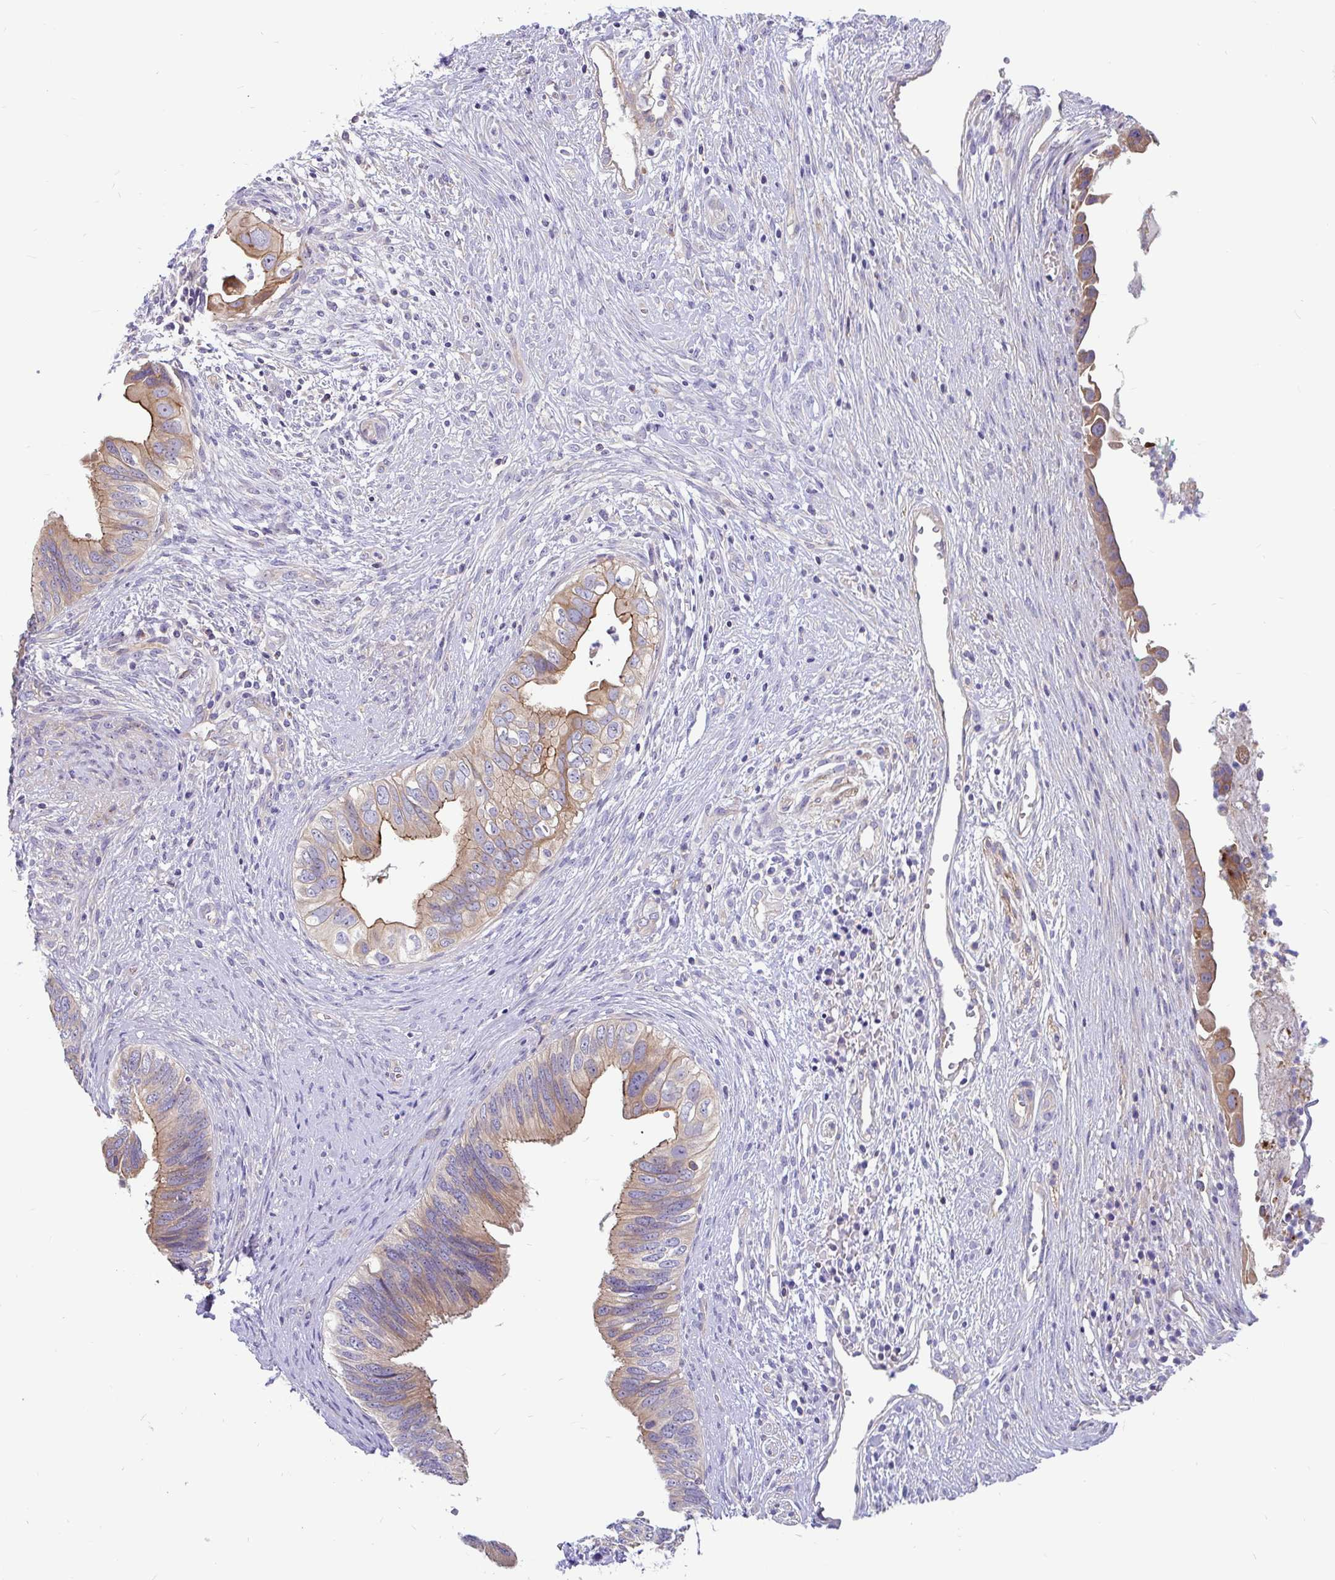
{"staining": {"intensity": "strong", "quantity": "25%-75%", "location": "cytoplasmic/membranous"}, "tissue": "cervical cancer", "cell_type": "Tumor cells", "image_type": "cancer", "snomed": [{"axis": "morphology", "description": "Adenocarcinoma, NOS"}, {"axis": "topography", "description": "Cervix"}], "caption": "An image of adenocarcinoma (cervical) stained for a protein demonstrates strong cytoplasmic/membranous brown staining in tumor cells.", "gene": "LRRC26", "patient": {"sex": "female", "age": 42}}